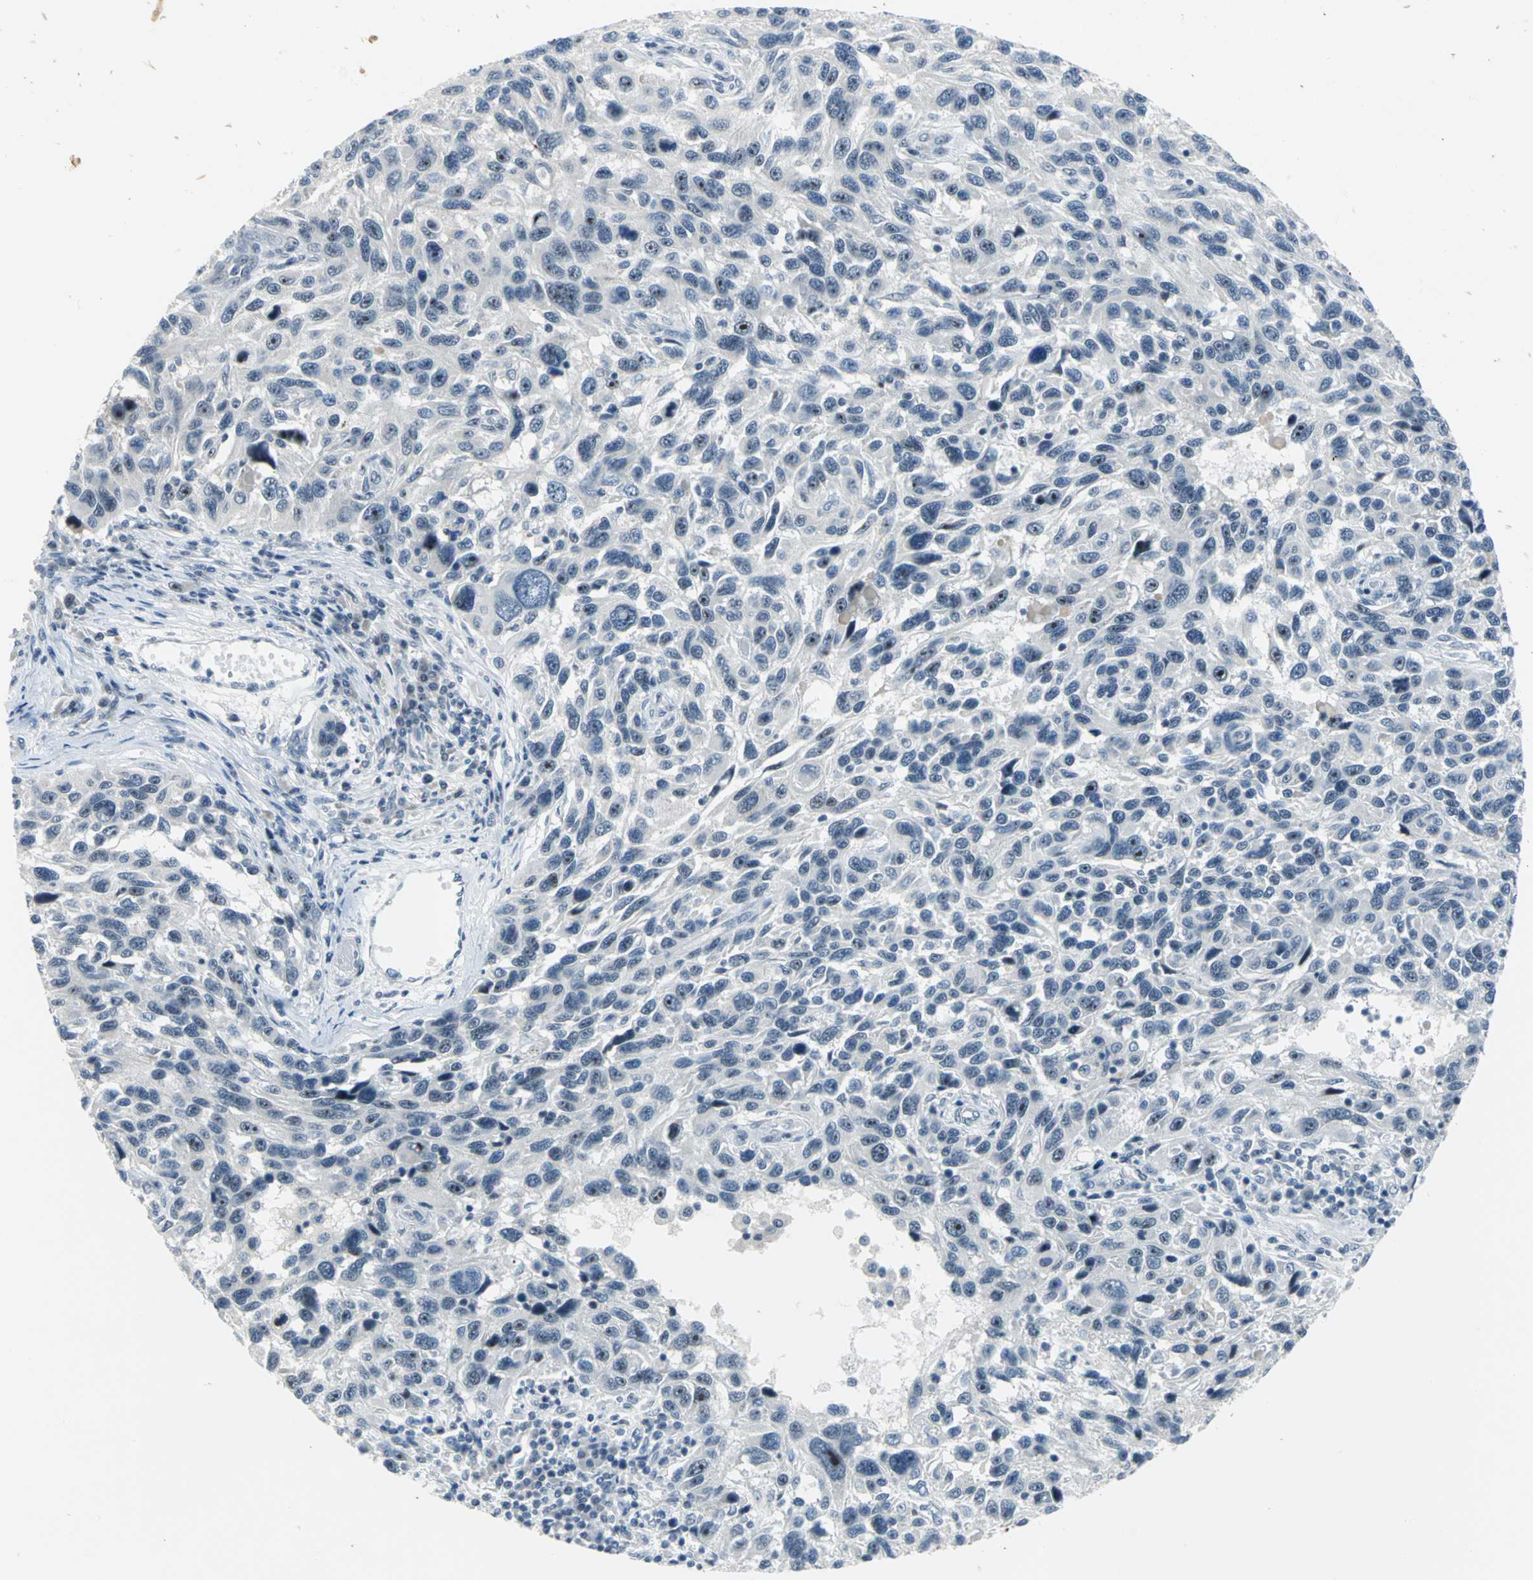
{"staining": {"intensity": "strong", "quantity": "25%-75%", "location": "nuclear"}, "tissue": "melanoma", "cell_type": "Tumor cells", "image_type": "cancer", "snomed": [{"axis": "morphology", "description": "Malignant melanoma, NOS"}, {"axis": "topography", "description": "Skin"}], "caption": "A brown stain labels strong nuclear positivity of a protein in malignant melanoma tumor cells. (DAB (3,3'-diaminobenzidine) = brown stain, brightfield microscopy at high magnification).", "gene": "MYBBP1A", "patient": {"sex": "male", "age": 53}}